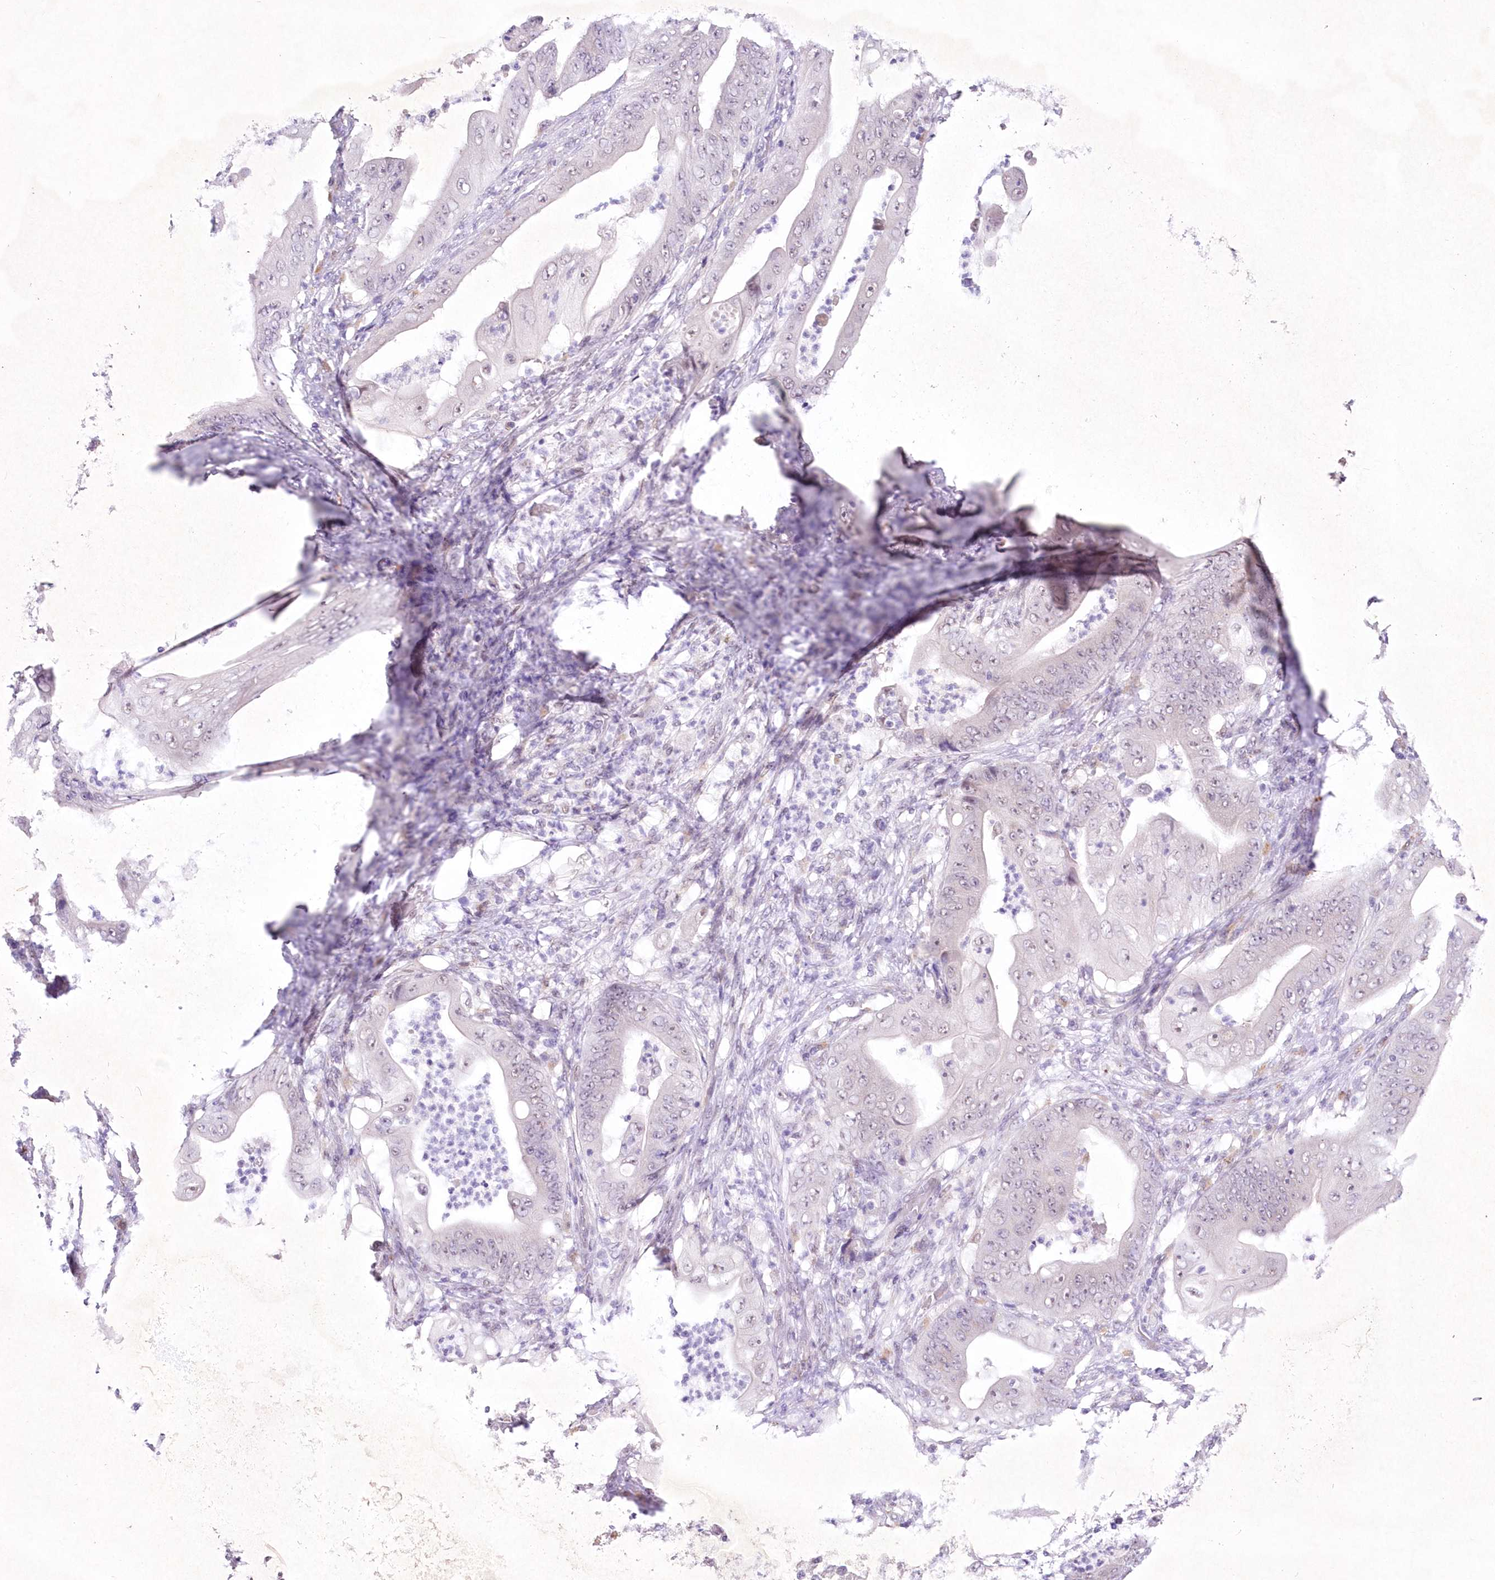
{"staining": {"intensity": "negative", "quantity": "none", "location": "none"}, "tissue": "stomach cancer", "cell_type": "Tumor cells", "image_type": "cancer", "snomed": [{"axis": "morphology", "description": "Adenocarcinoma, NOS"}, {"axis": "topography", "description": "Stomach"}], "caption": "The micrograph reveals no significant expression in tumor cells of stomach adenocarcinoma. (Immunohistochemistry, brightfield microscopy, high magnification).", "gene": "RBM27", "patient": {"sex": "female", "age": 73}}